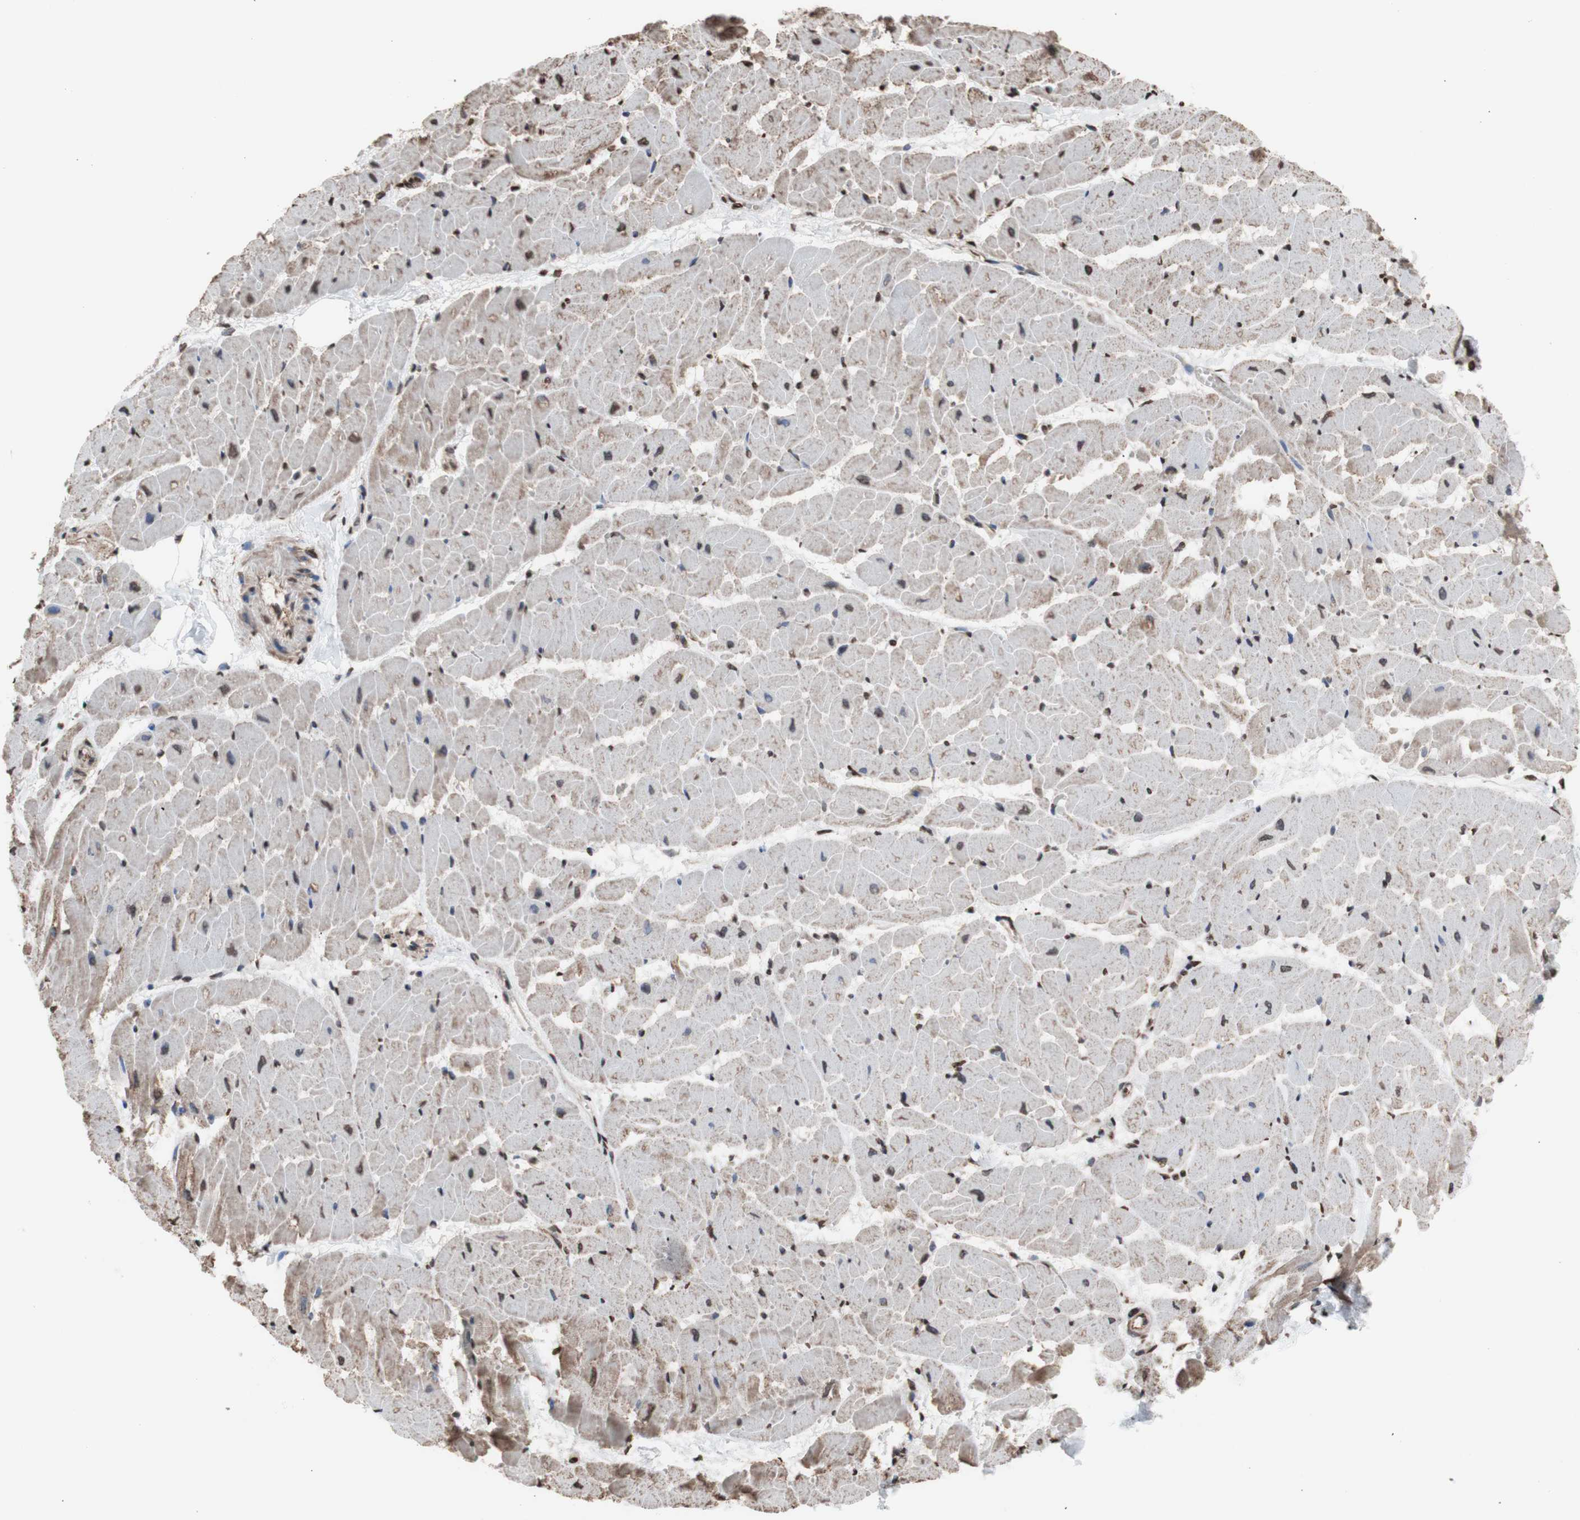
{"staining": {"intensity": "weak", "quantity": "25%-75%", "location": "cytoplasmic/membranous,nuclear"}, "tissue": "heart muscle", "cell_type": "Cardiomyocytes", "image_type": "normal", "snomed": [{"axis": "morphology", "description": "Normal tissue, NOS"}, {"axis": "topography", "description": "Heart"}], "caption": "This histopathology image exhibits immunohistochemistry (IHC) staining of benign human heart muscle, with low weak cytoplasmic/membranous,nuclear expression in approximately 25%-75% of cardiomyocytes.", "gene": "SNAI2", "patient": {"sex": "female", "age": 19}}